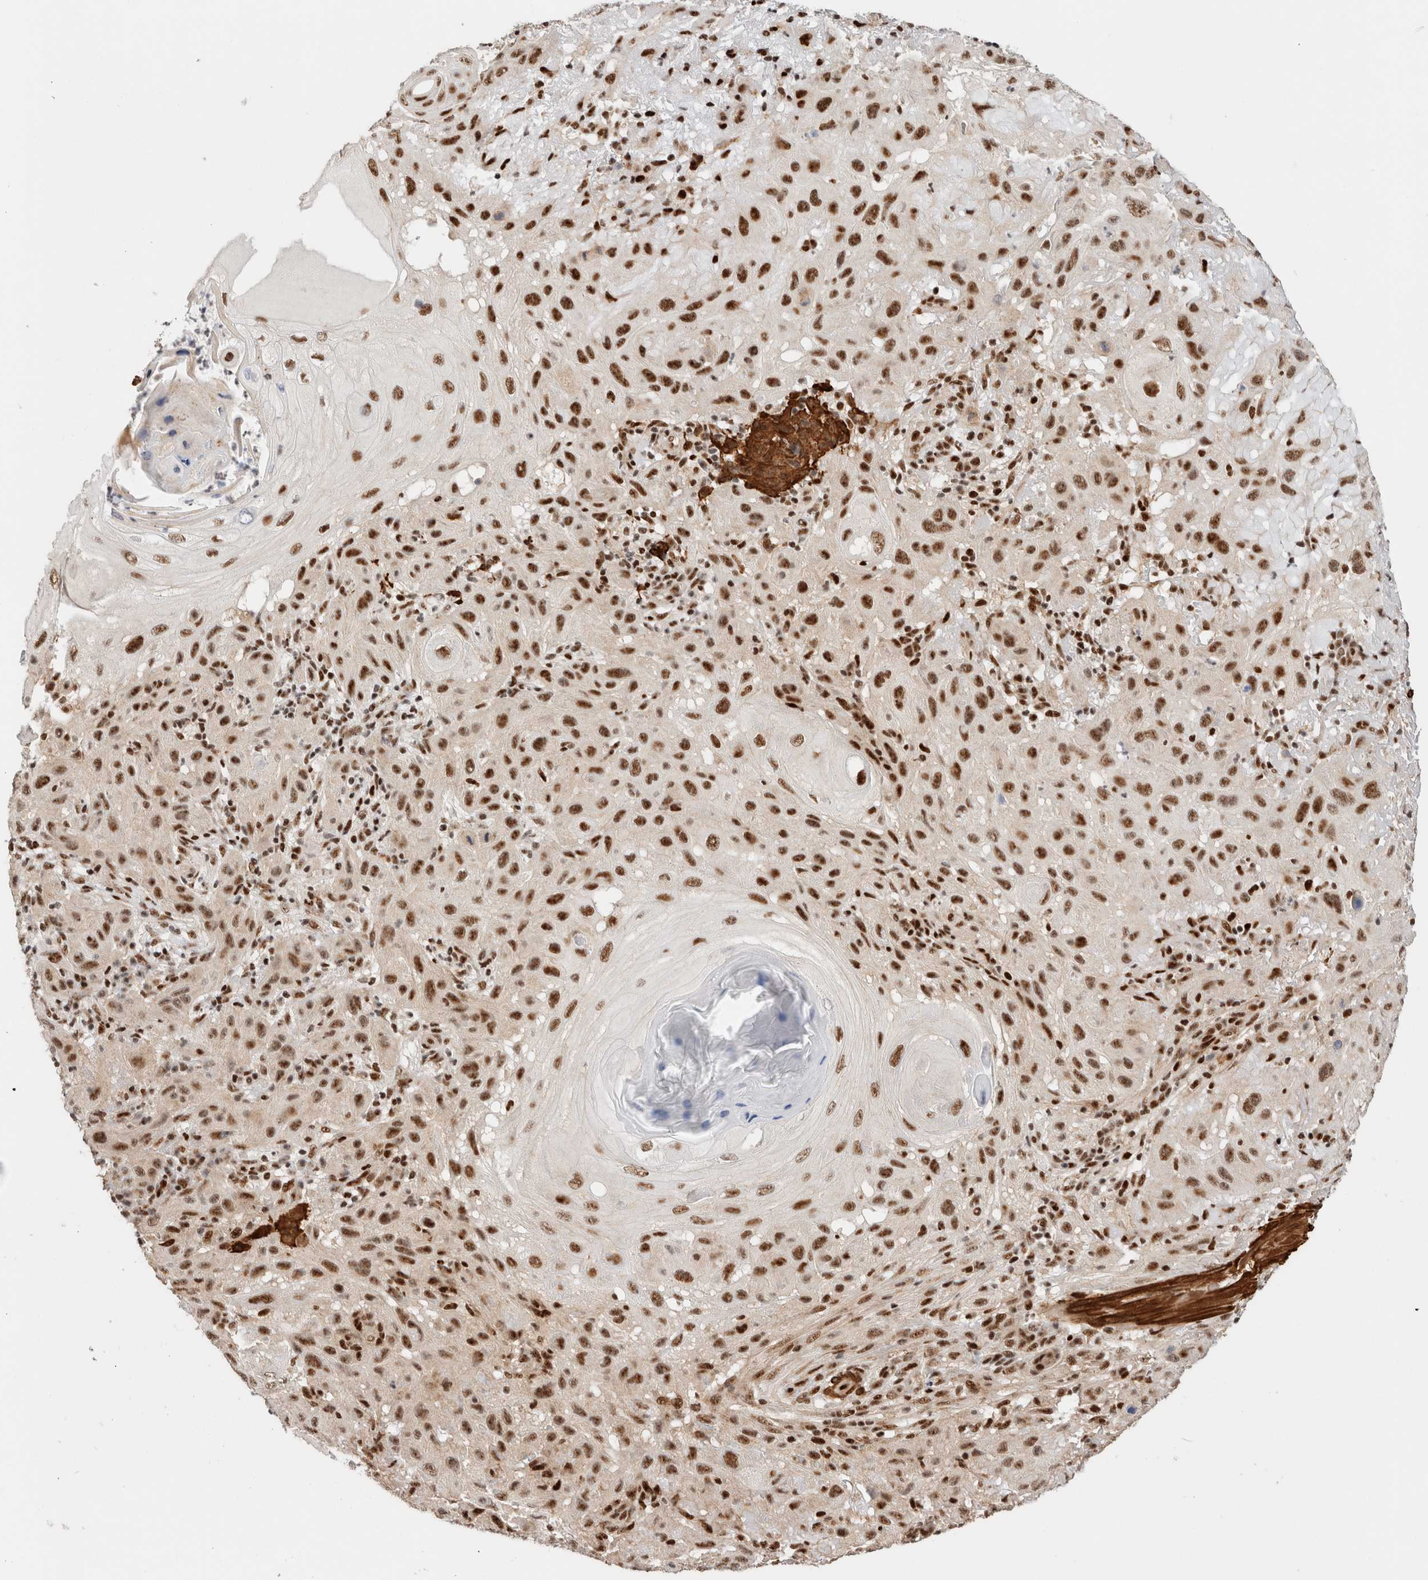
{"staining": {"intensity": "strong", "quantity": ">75%", "location": "nuclear"}, "tissue": "skin cancer", "cell_type": "Tumor cells", "image_type": "cancer", "snomed": [{"axis": "morphology", "description": "Normal tissue, NOS"}, {"axis": "morphology", "description": "Squamous cell carcinoma, NOS"}, {"axis": "topography", "description": "Skin"}], "caption": "Strong nuclear protein staining is seen in about >75% of tumor cells in skin cancer. (Stains: DAB (3,3'-diaminobenzidine) in brown, nuclei in blue, Microscopy: brightfield microscopy at high magnification).", "gene": "ID3", "patient": {"sex": "female", "age": 96}}